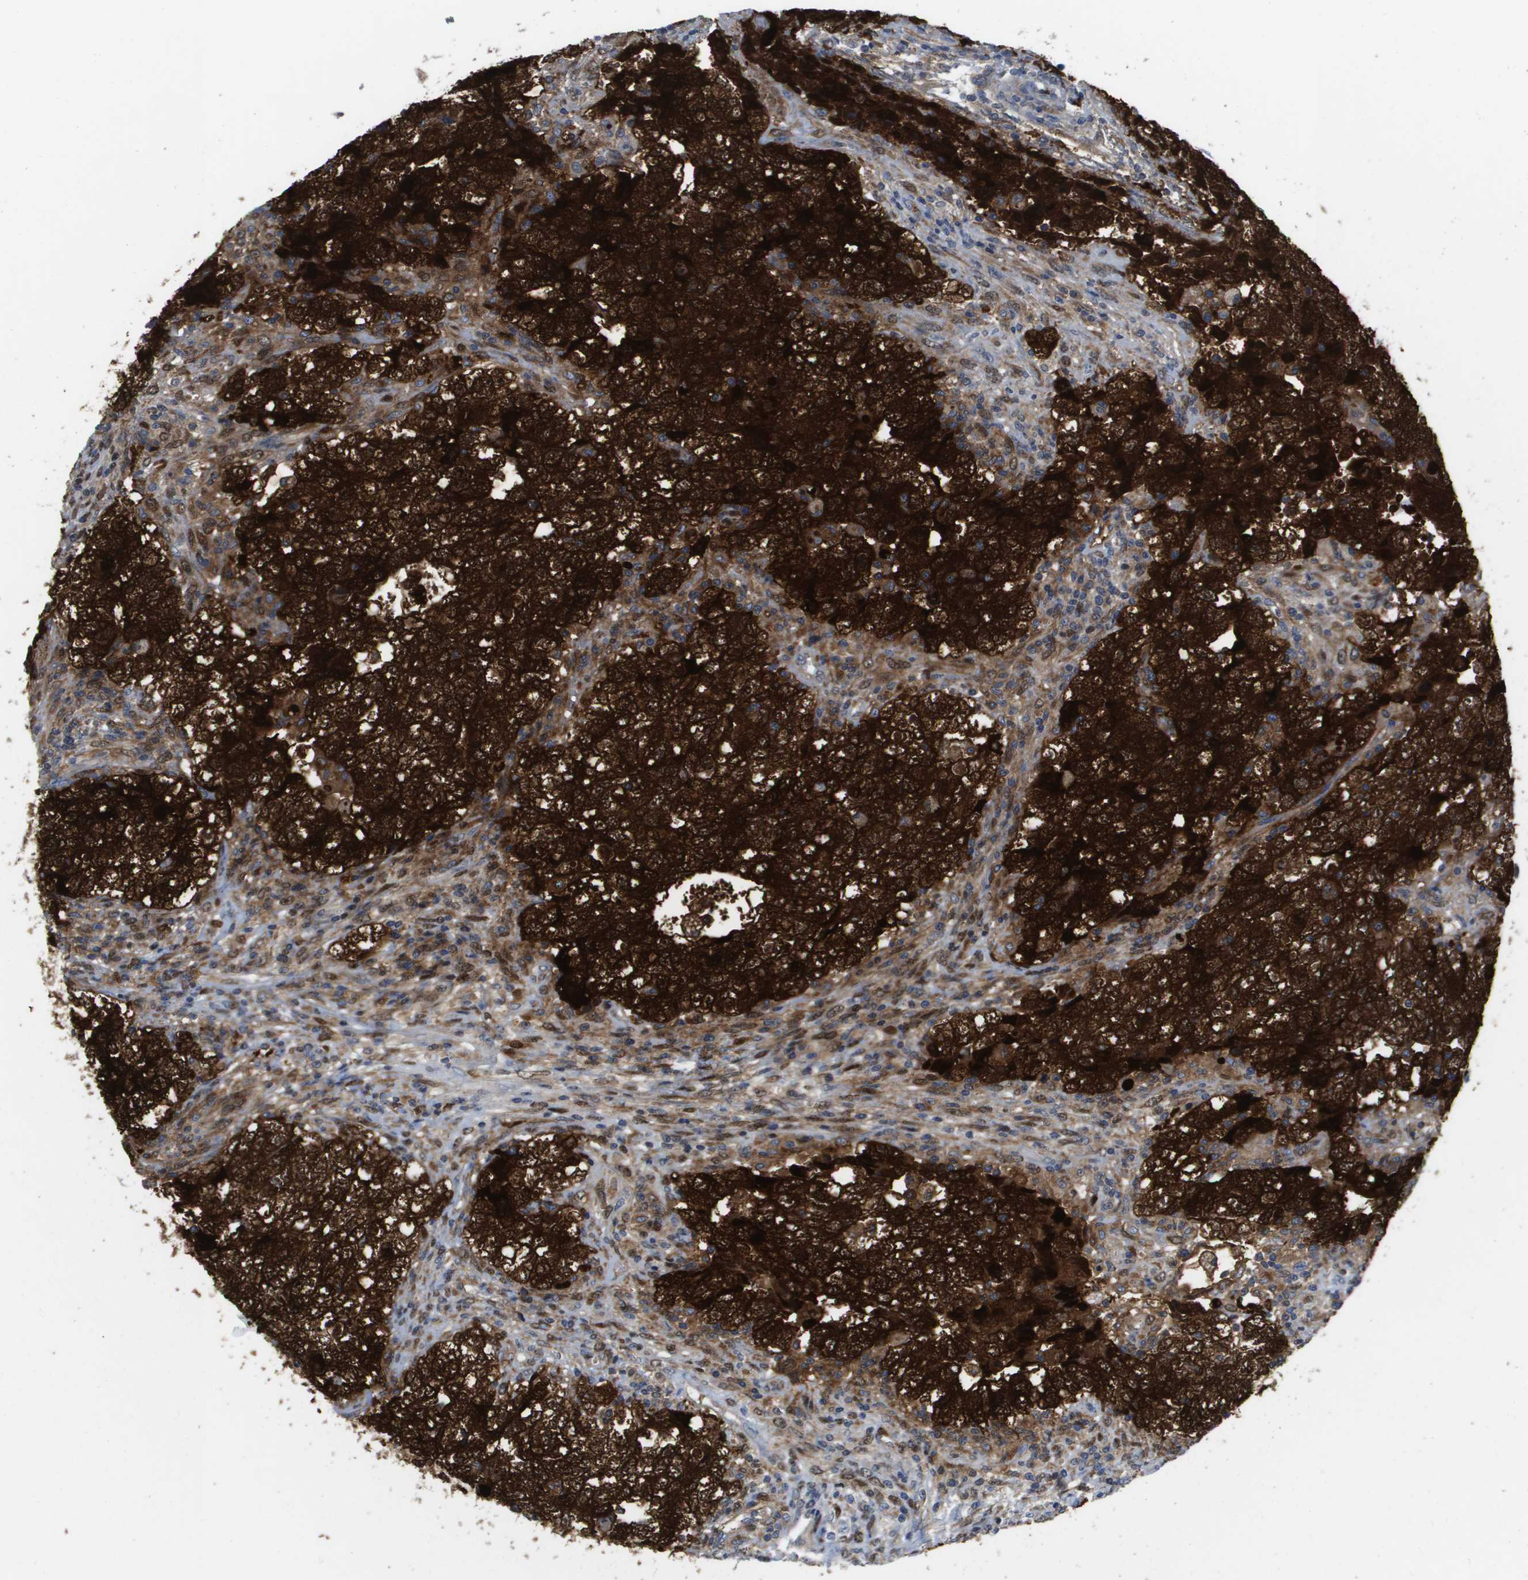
{"staining": {"intensity": "strong", "quantity": ">75%", "location": "cytoplasmic/membranous,nuclear"}, "tissue": "testis cancer", "cell_type": "Tumor cells", "image_type": "cancer", "snomed": [{"axis": "morphology", "description": "Carcinoma, Embryonal, NOS"}, {"axis": "topography", "description": "Testis"}], "caption": "Brown immunohistochemical staining in testis embryonal carcinoma shows strong cytoplasmic/membranous and nuclear expression in approximately >75% of tumor cells.", "gene": "FKBP4", "patient": {"sex": "male", "age": 36}}